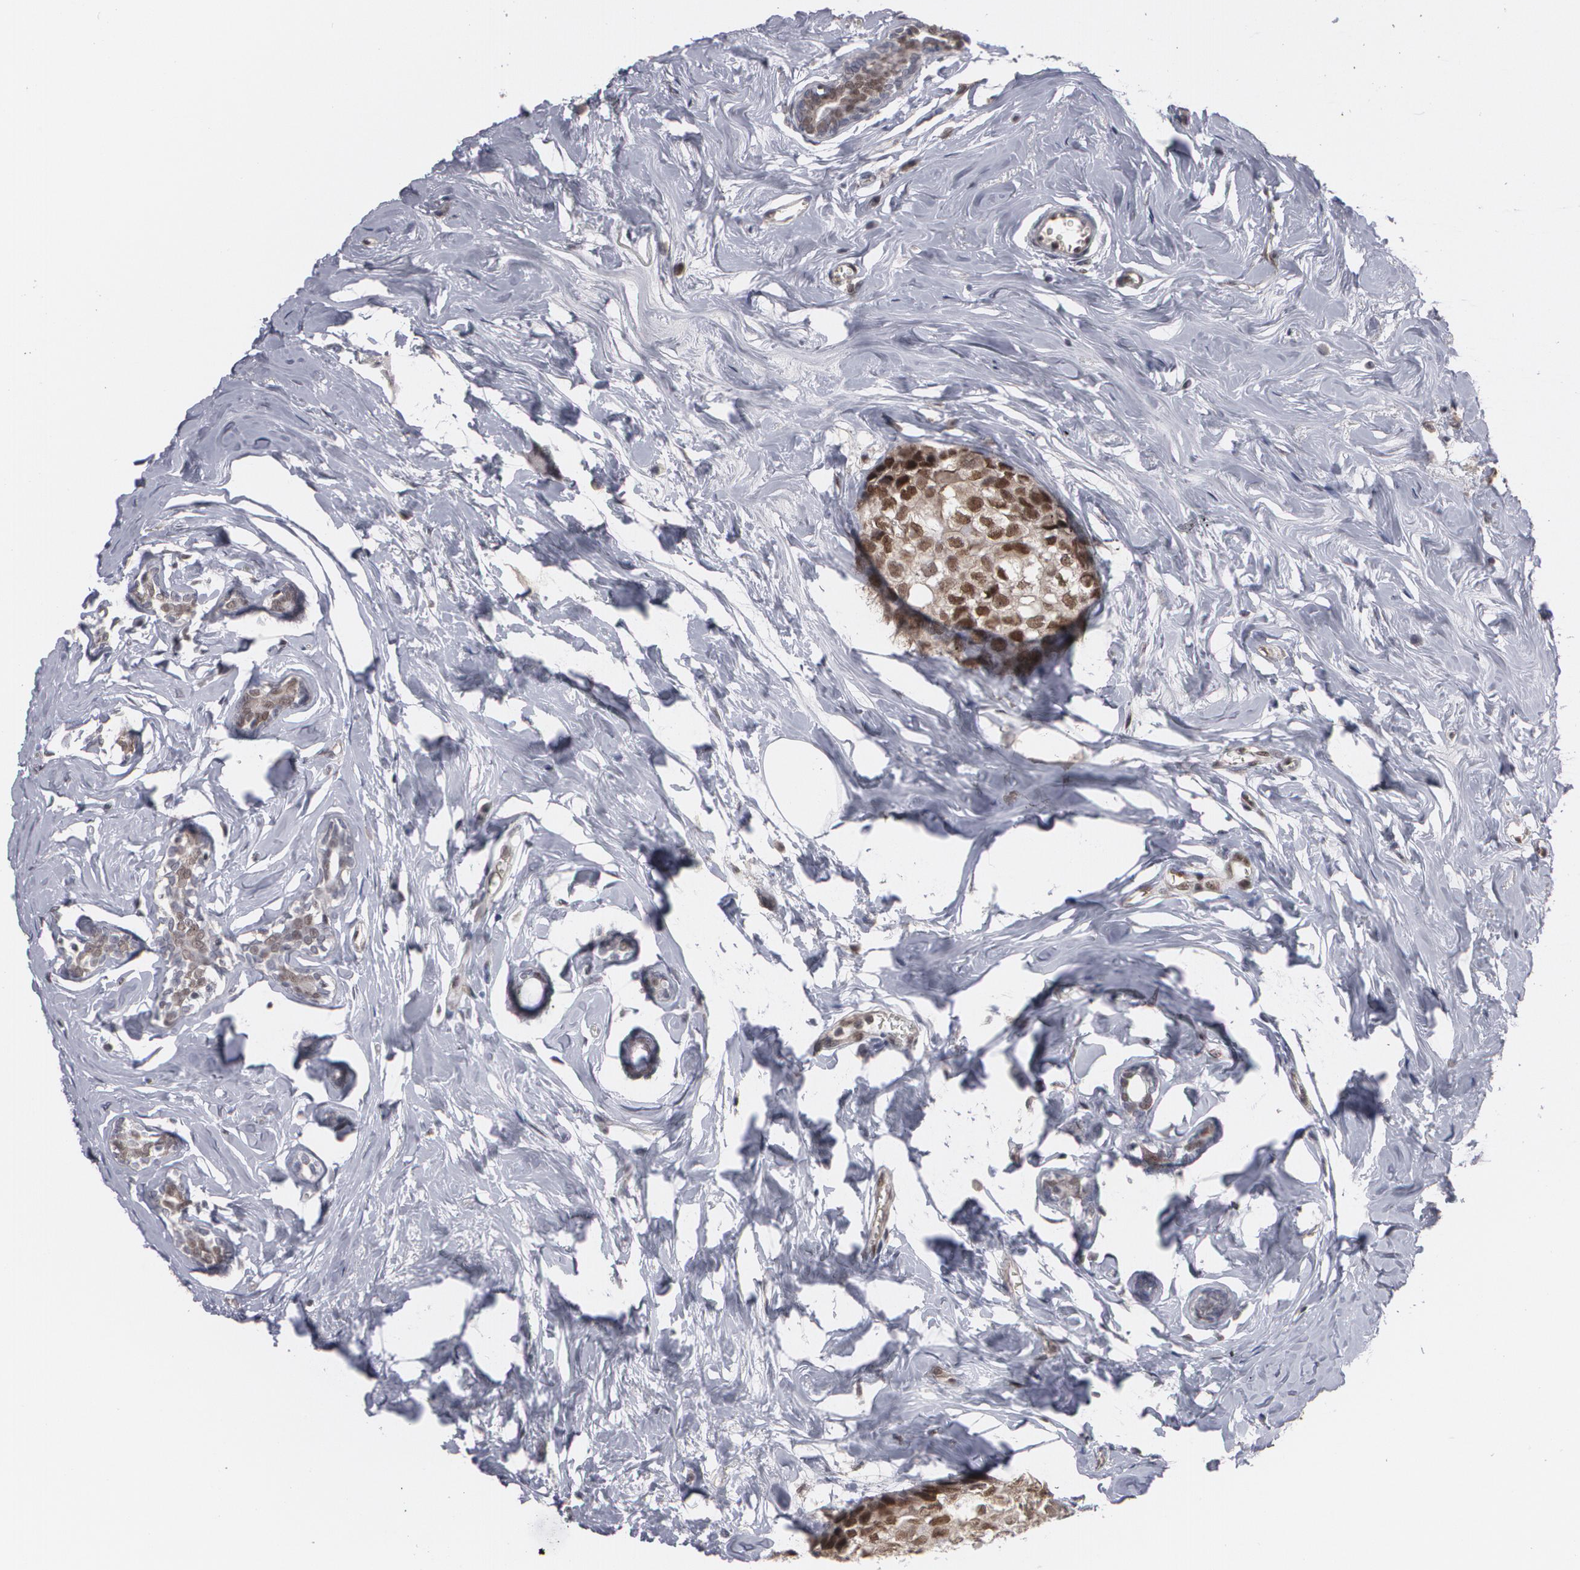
{"staining": {"intensity": "moderate", "quantity": ">75%", "location": "nuclear"}, "tissue": "breast cancer", "cell_type": "Tumor cells", "image_type": "cancer", "snomed": [{"axis": "morphology", "description": "Normal tissue, NOS"}, {"axis": "morphology", "description": "Duct carcinoma"}, {"axis": "topography", "description": "Breast"}], "caption": "Immunohistochemistry (DAB) staining of breast cancer shows moderate nuclear protein staining in about >75% of tumor cells. Using DAB (3,3'-diaminobenzidine) (brown) and hematoxylin (blue) stains, captured at high magnification using brightfield microscopy.", "gene": "INTS6", "patient": {"sex": "female", "age": 50}}